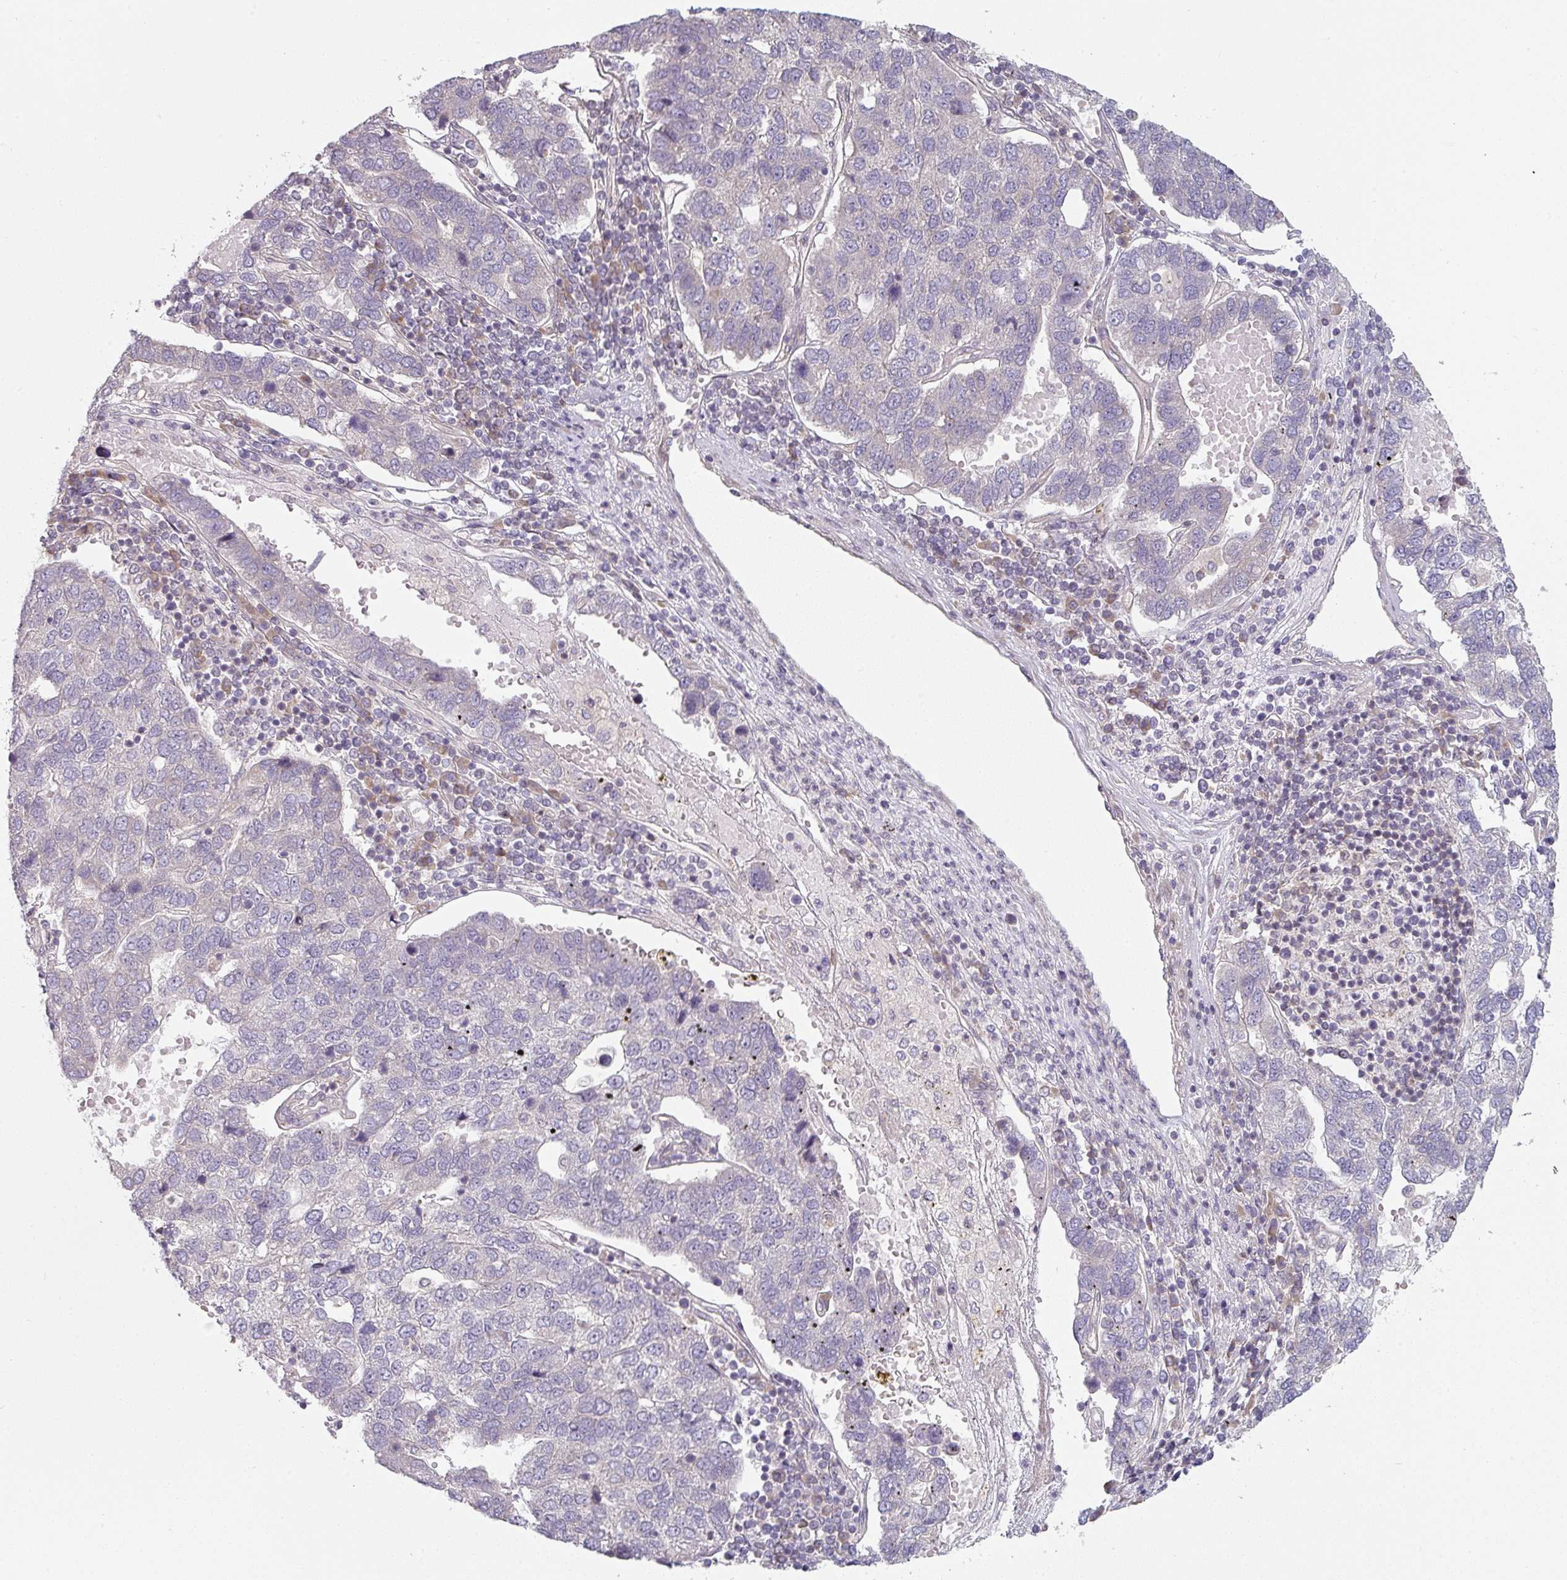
{"staining": {"intensity": "negative", "quantity": "none", "location": "none"}, "tissue": "pancreatic cancer", "cell_type": "Tumor cells", "image_type": "cancer", "snomed": [{"axis": "morphology", "description": "Adenocarcinoma, NOS"}, {"axis": "topography", "description": "Pancreas"}], "caption": "Pancreatic adenocarcinoma stained for a protein using immunohistochemistry reveals no staining tumor cells.", "gene": "TAPT1", "patient": {"sex": "female", "age": 61}}